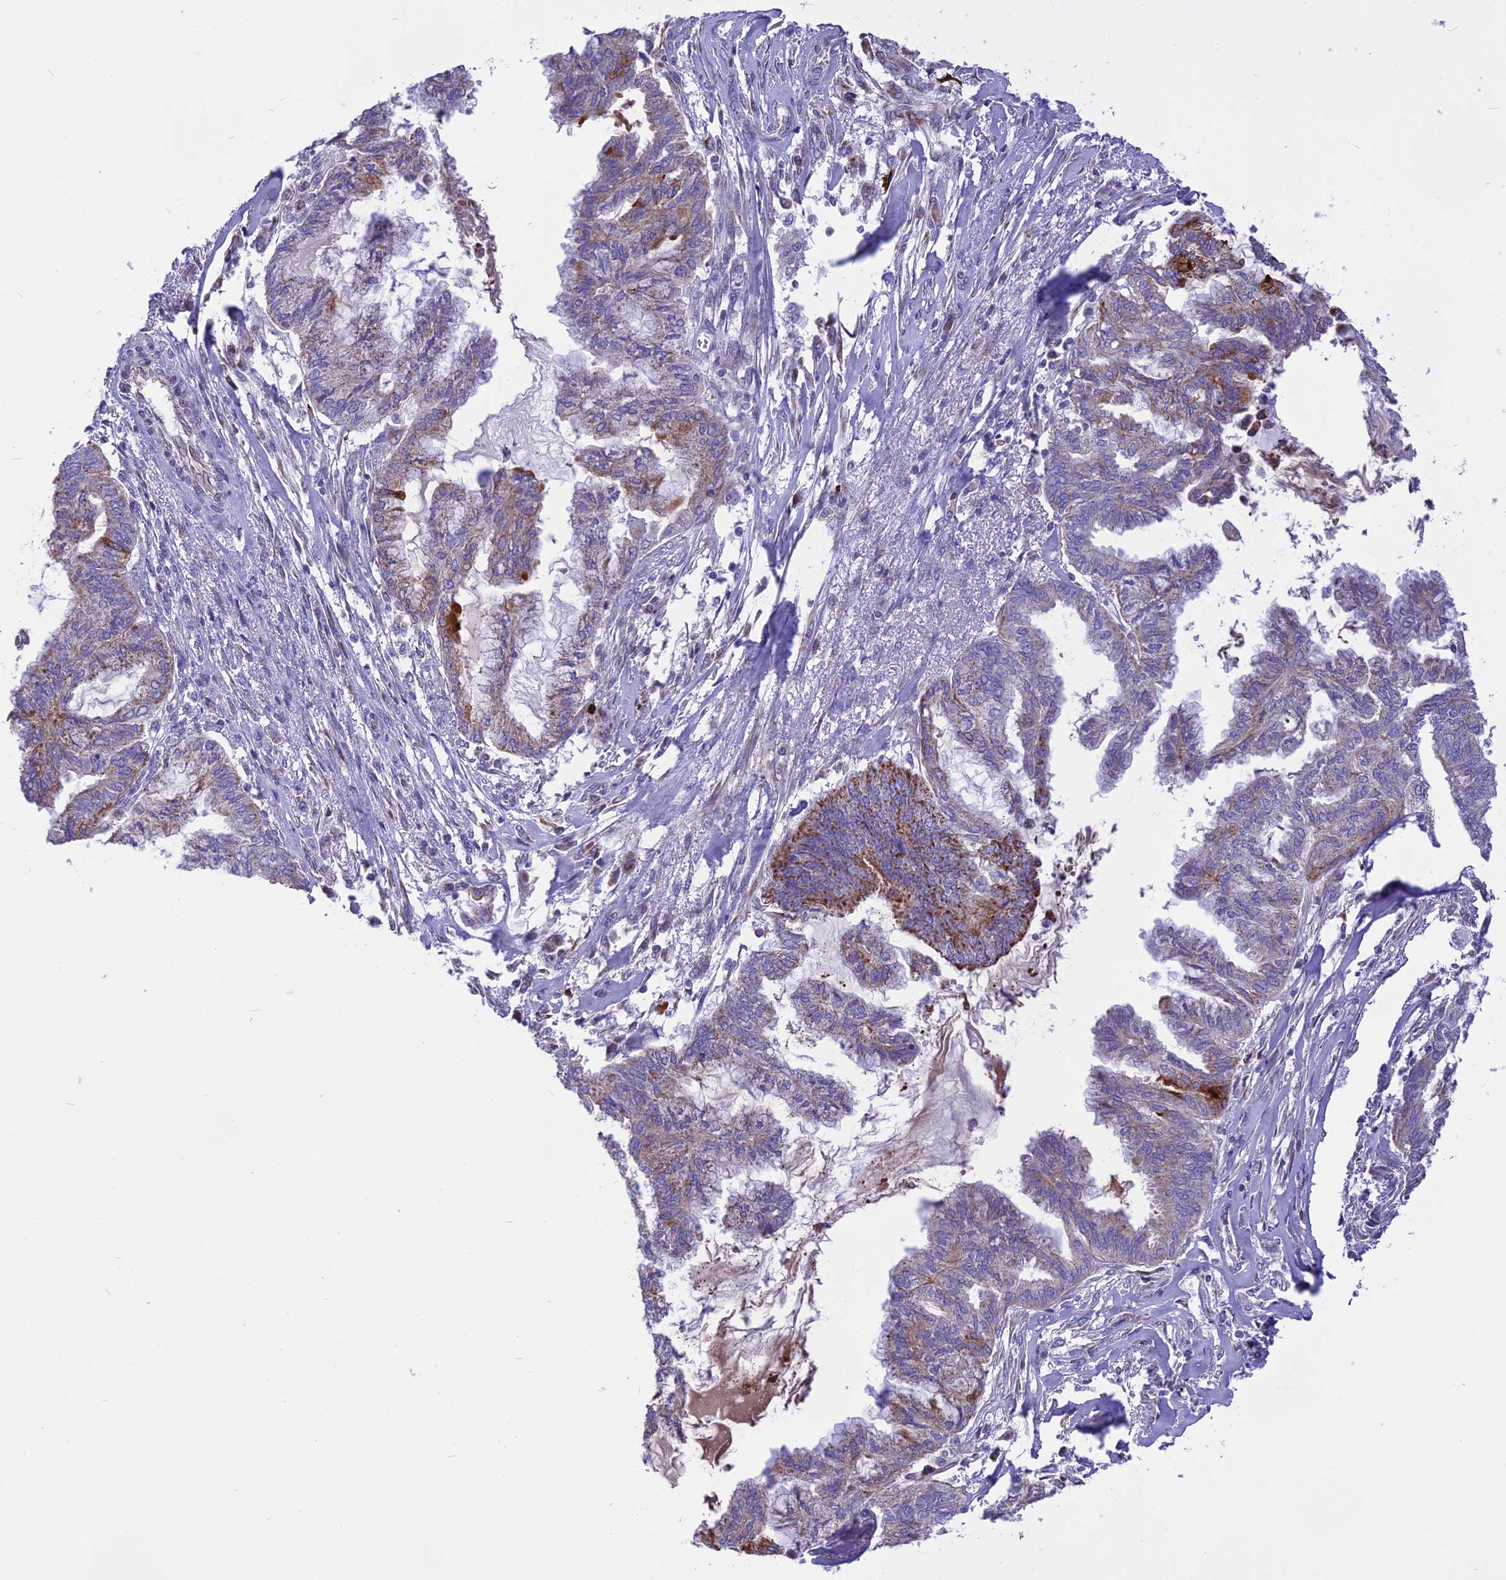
{"staining": {"intensity": "moderate", "quantity": "25%-75%", "location": "cytoplasmic/membranous"}, "tissue": "endometrial cancer", "cell_type": "Tumor cells", "image_type": "cancer", "snomed": [{"axis": "morphology", "description": "Adenocarcinoma, NOS"}, {"axis": "topography", "description": "Endometrium"}], "caption": "Adenocarcinoma (endometrial) tissue shows moderate cytoplasmic/membranous positivity in approximately 25%-75% of tumor cells", "gene": "DOC2B", "patient": {"sex": "female", "age": 86}}